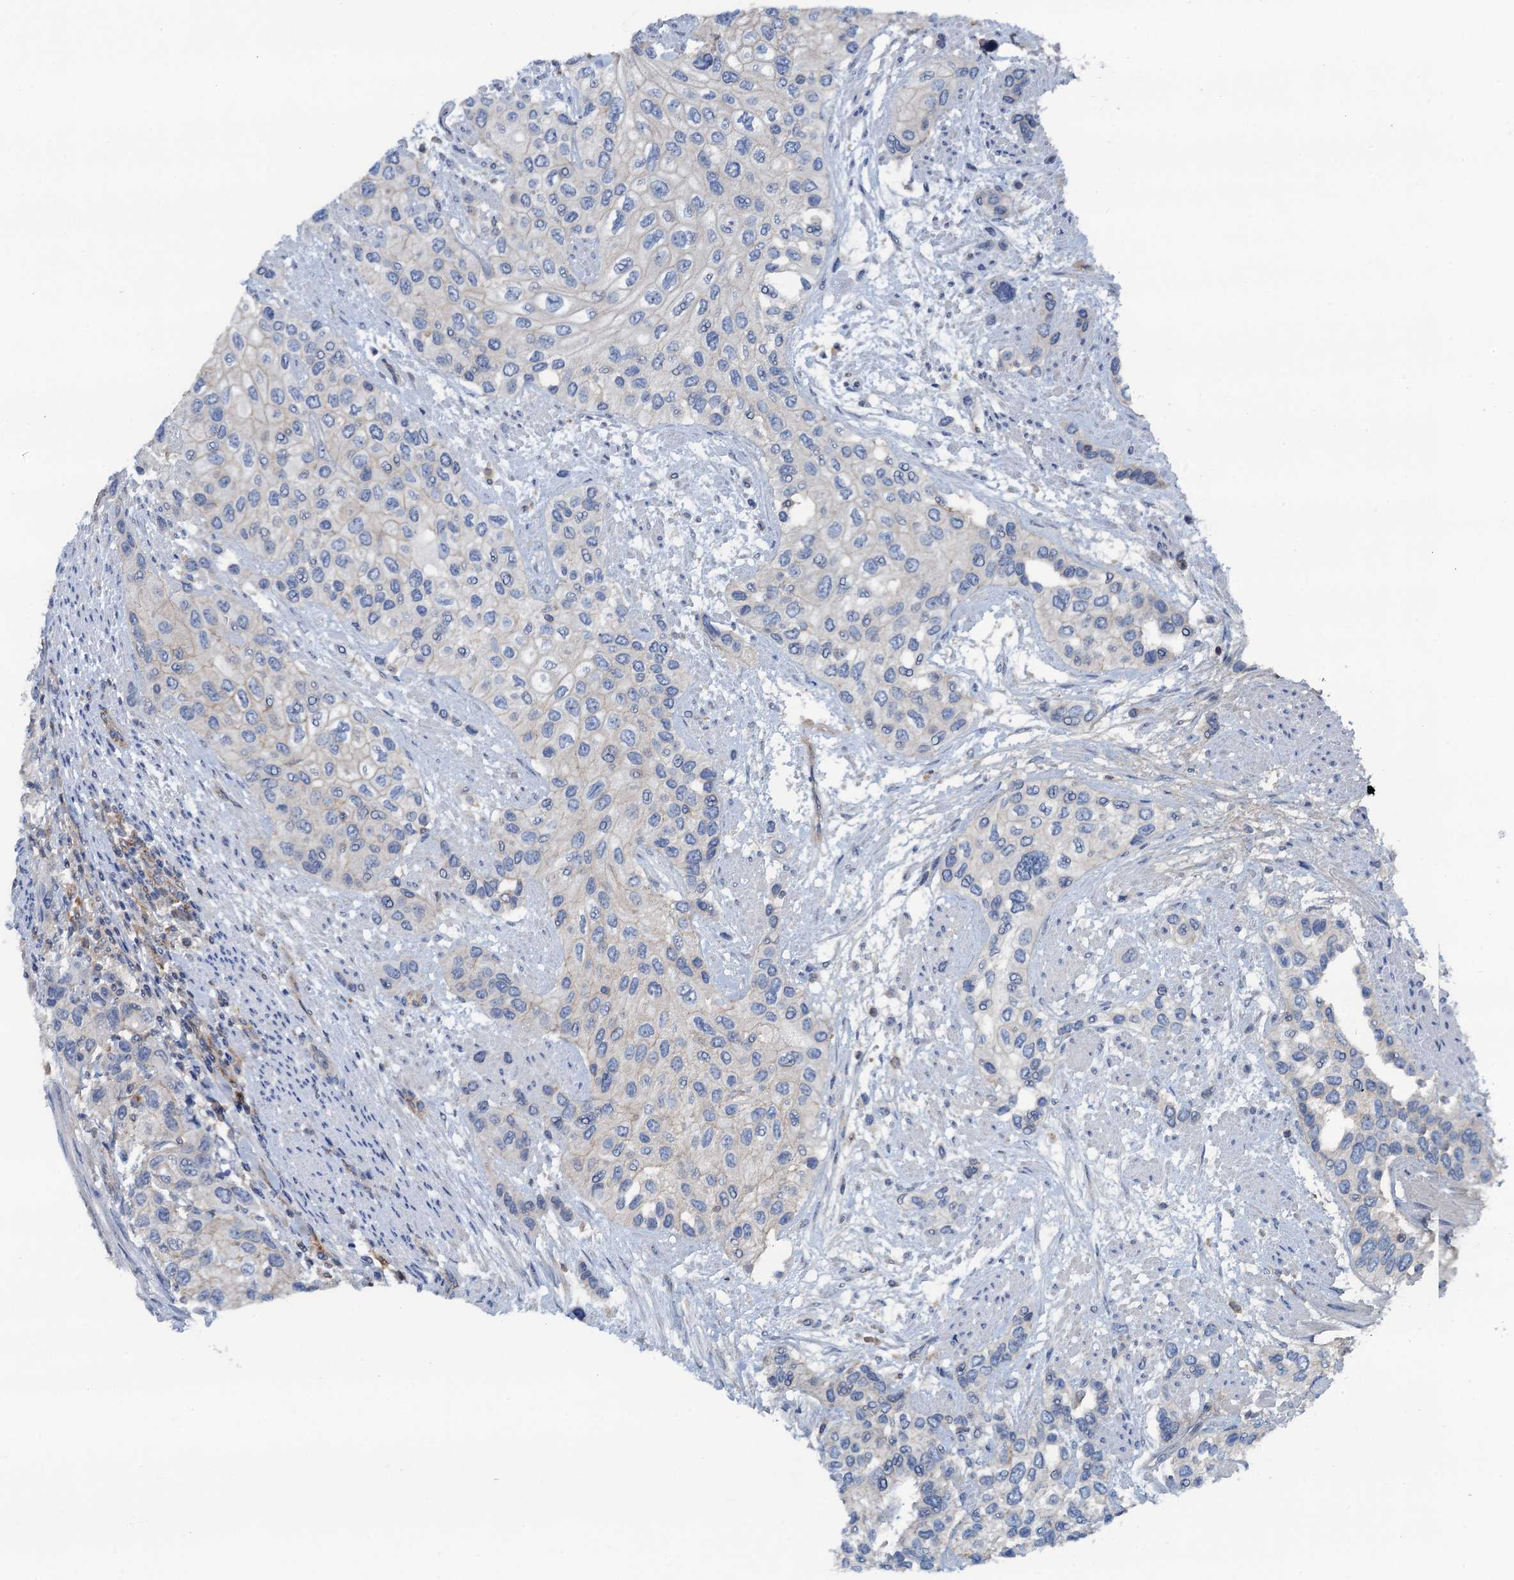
{"staining": {"intensity": "negative", "quantity": "none", "location": "none"}, "tissue": "urothelial cancer", "cell_type": "Tumor cells", "image_type": "cancer", "snomed": [{"axis": "morphology", "description": "Normal tissue, NOS"}, {"axis": "morphology", "description": "Urothelial carcinoma, High grade"}, {"axis": "topography", "description": "Vascular tissue"}, {"axis": "topography", "description": "Urinary bladder"}], "caption": "Immunohistochemistry of high-grade urothelial carcinoma exhibits no staining in tumor cells.", "gene": "THAP10", "patient": {"sex": "female", "age": 56}}